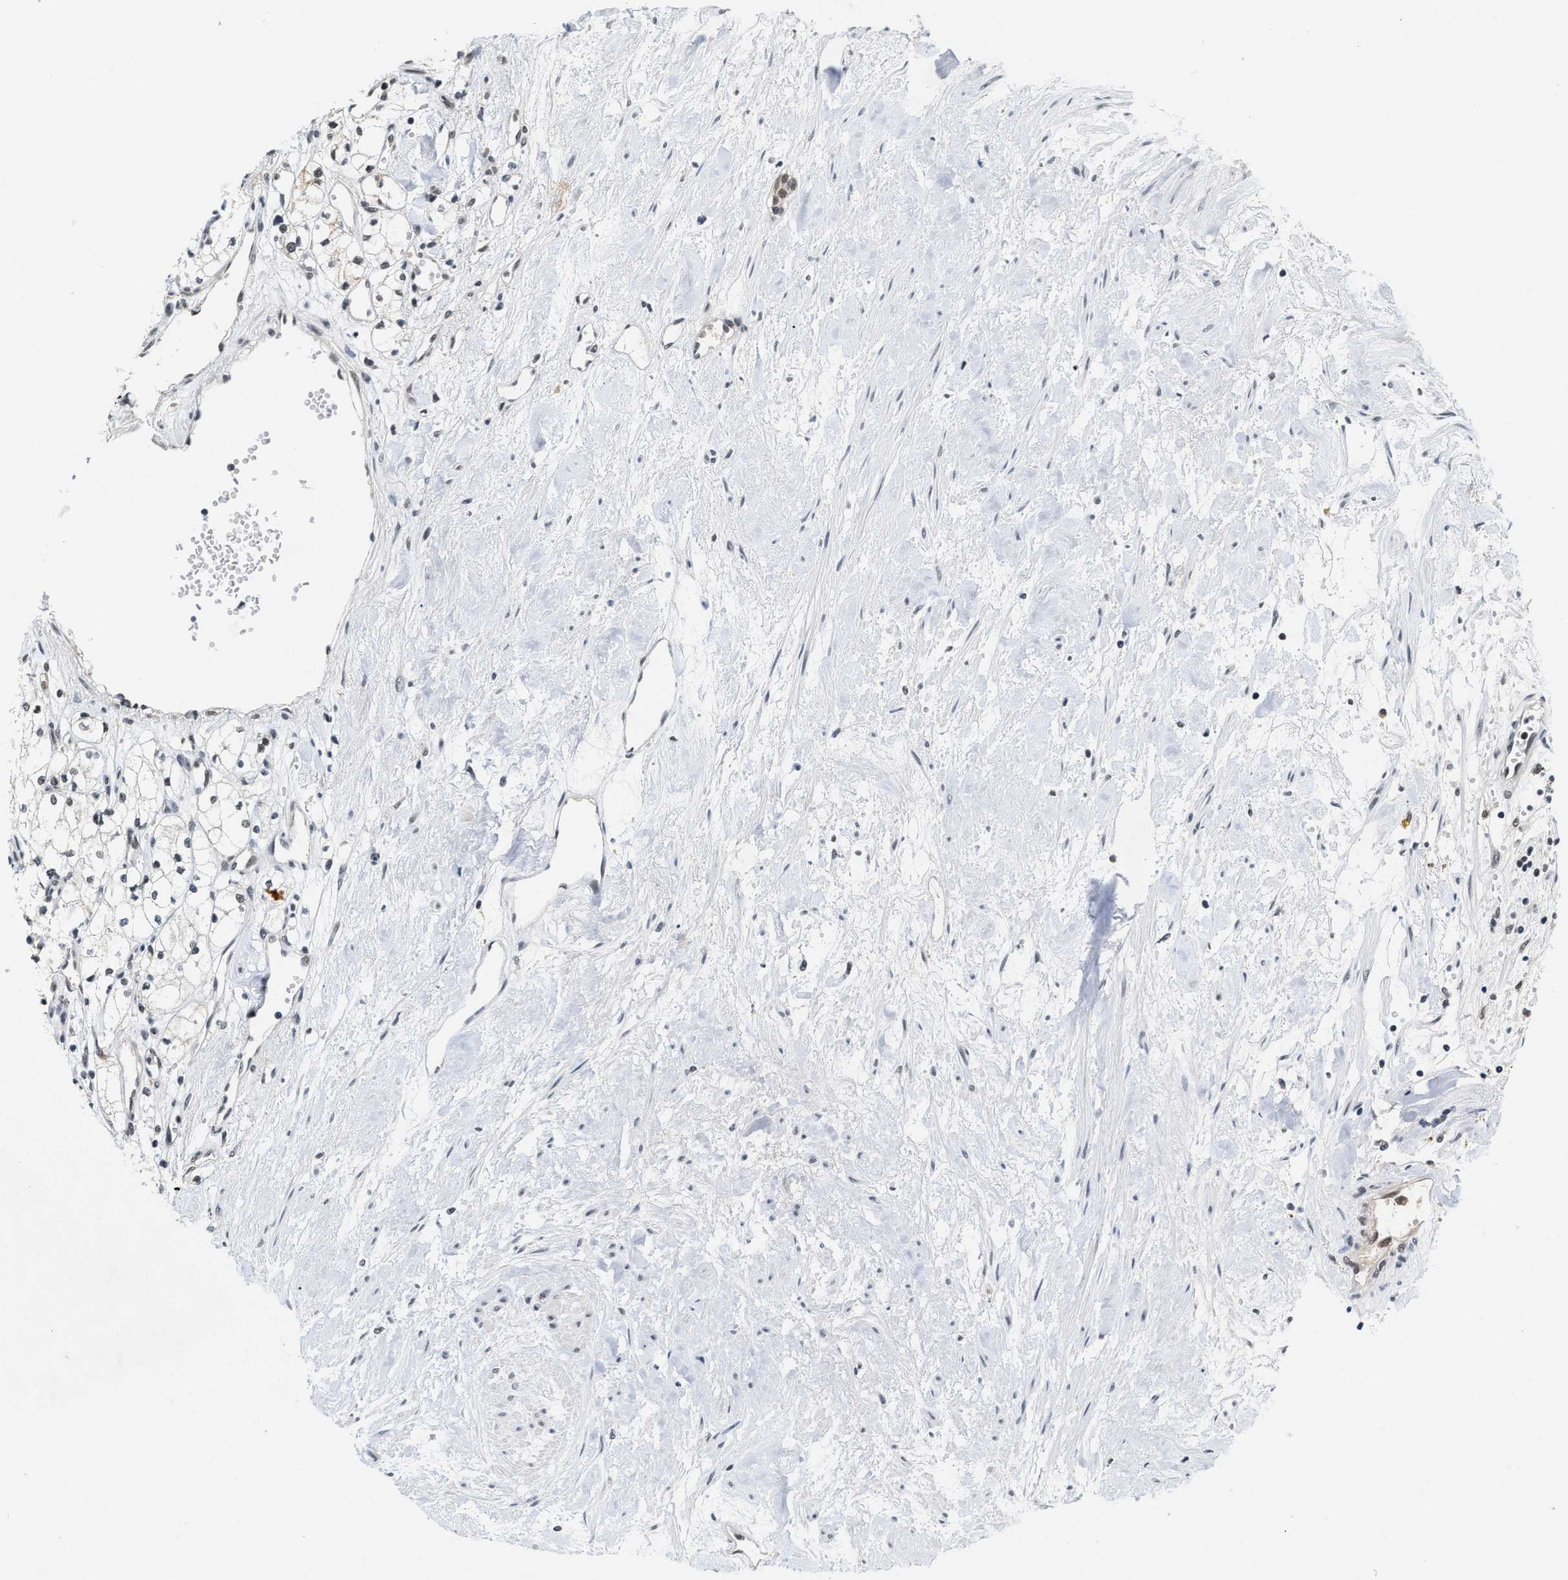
{"staining": {"intensity": "weak", "quantity": "<25%", "location": "nuclear"}, "tissue": "renal cancer", "cell_type": "Tumor cells", "image_type": "cancer", "snomed": [{"axis": "morphology", "description": "Adenocarcinoma, NOS"}, {"axis": "topography", "description": "Kidney"}], "caption": "The immunohistochemistry micrograph has no significant expression in tumor cells of renal cancer (adenocarcinoma) tissue. (Immunohistochemistry, brightfield microscopy, high magnification).", "gene": "INIP", "patient": {"sex": "male", "age": 59}}